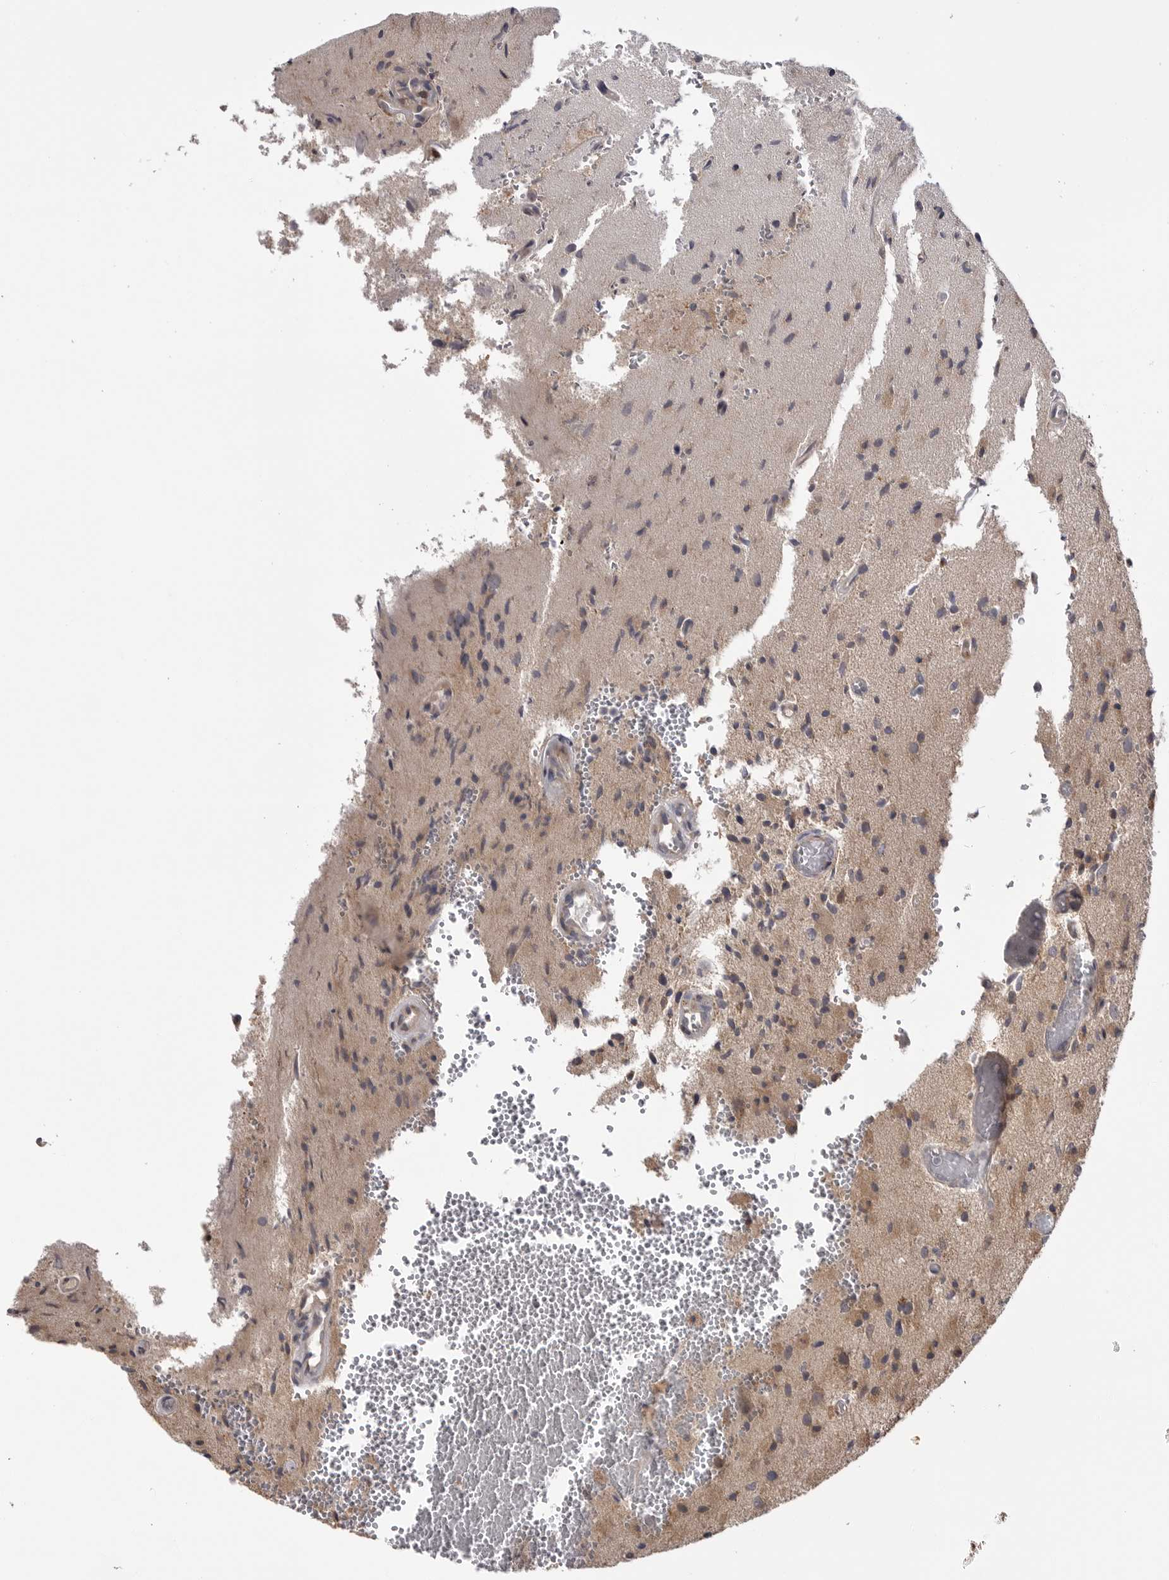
{"staining": {"intensity": "weak", "quantity": "25%-75%", "location": "cytoplasmic/membranous"}, "tissue": "glioma", "cell_type": "Tumor cells", "image_type": "cancer", "snomed": [{"axis": "morphology", "description": "Normal tissue, NOS"}, {"axis": "morphology", "description": "Glioma, malignant, High grade"}, {"axis": "topography", "description": "Cerebral cortex"}], "caption": "Protein staining shows weak cytoplasmic/membranous expression in approximately 25%-75% of tumor cells in glioma.", "gene": "PTK2B", "patient": {"sex": "male", "age": 77}}